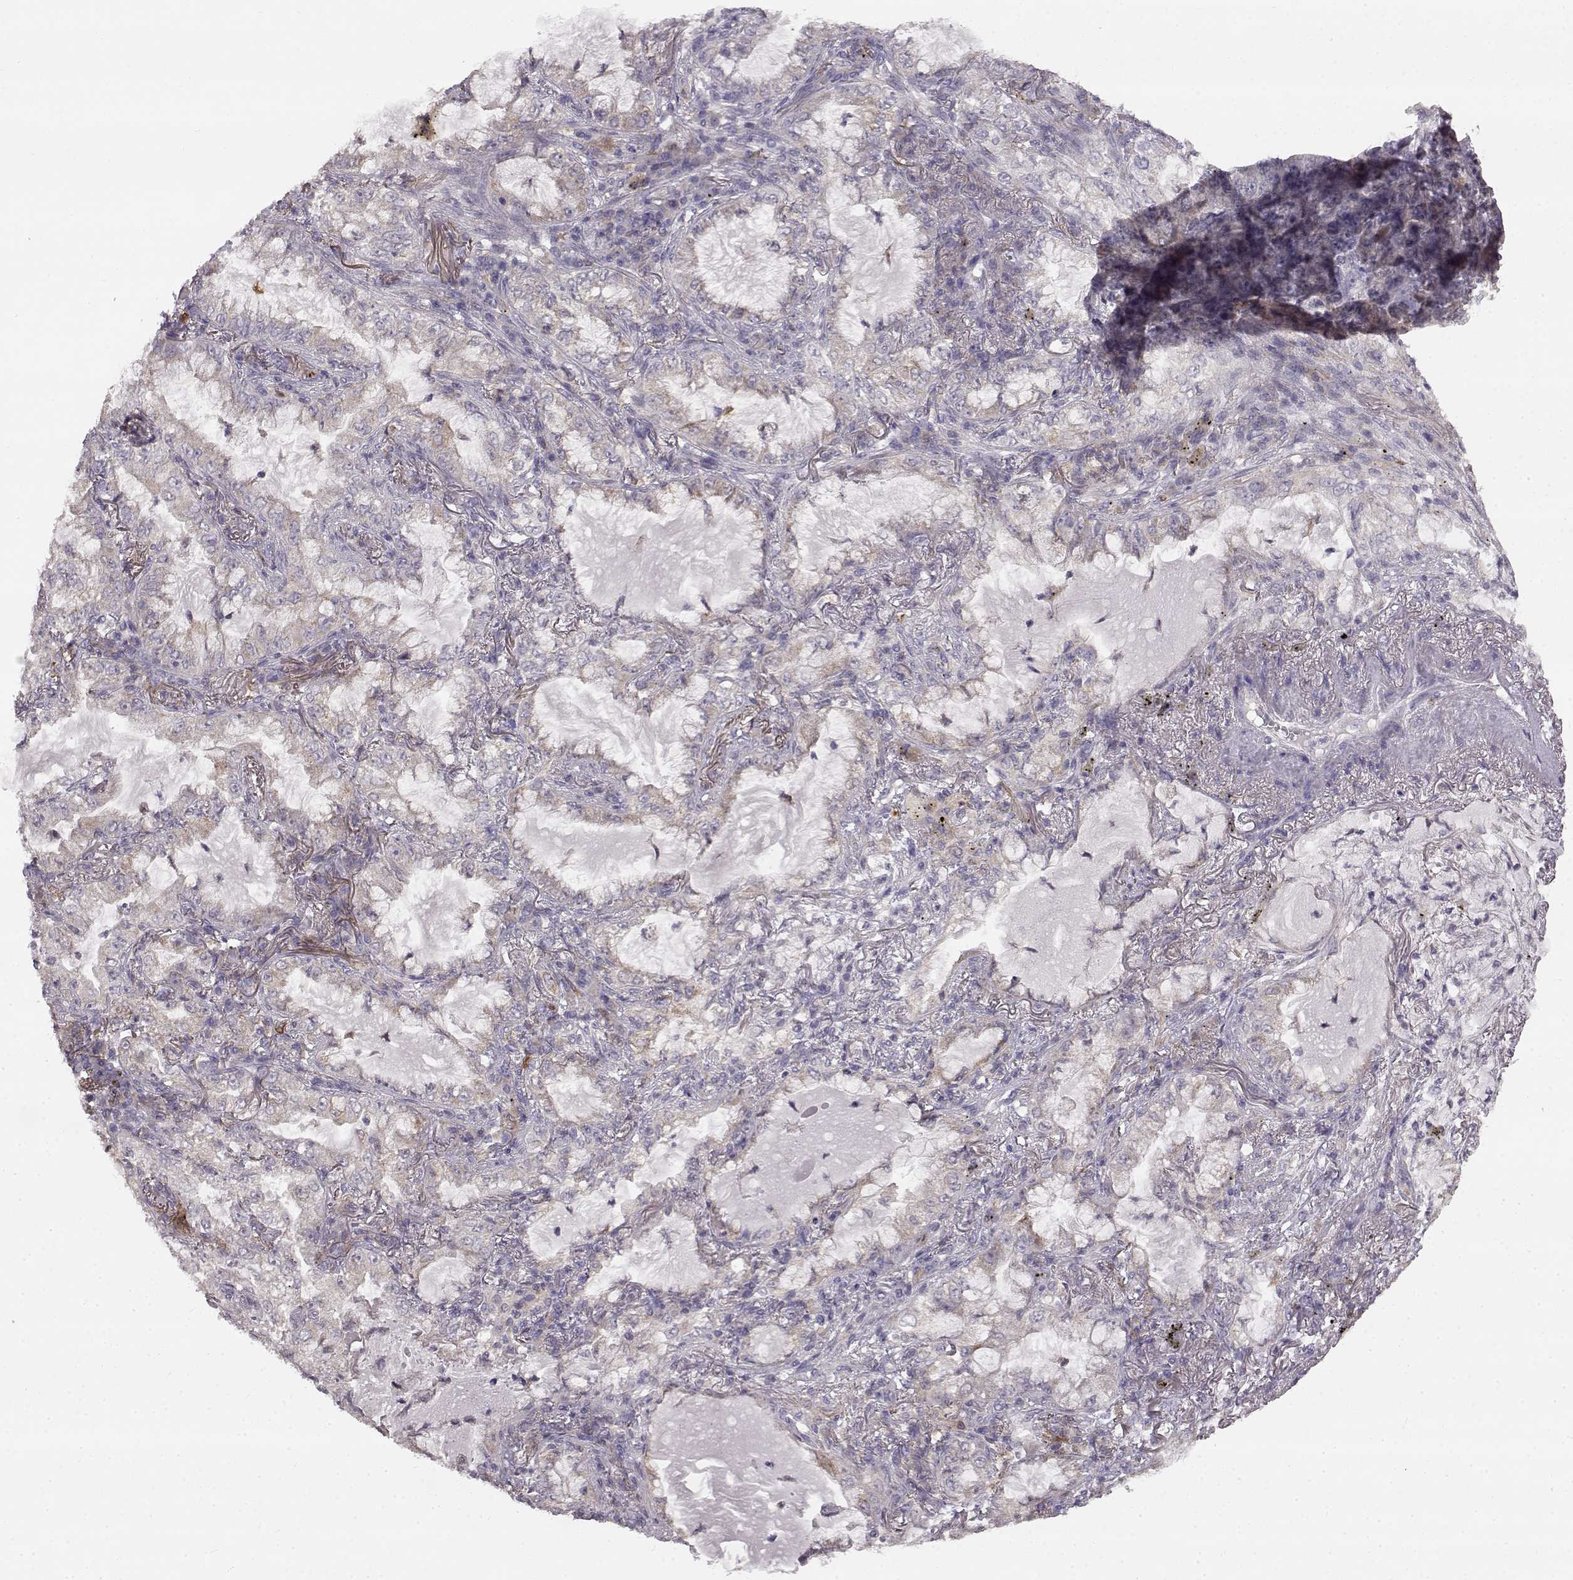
{"staining": {"intensity": "negative", "quantity": "none", "location": "none"}, "tissue": "lung cancer", "cell_type": "Tumor cells", "image_type": "cancer", "snomed": [{"axis": "morphology", "description": "Adenocarcinoma, NOS"}, {"axis": "topography", "description": "Lung"}], "caption": "Protein analysis of lung cancer (adenocarcinoma) displays no significant positivity in tumor cells. The staining is performed using DAB (3,3'-diaminobenzidine) brown chromogen with nuclei counter-stained in using hematoxylin.", "gene": "SPAG17", "patient": {"sex": "female", "age": 73}}